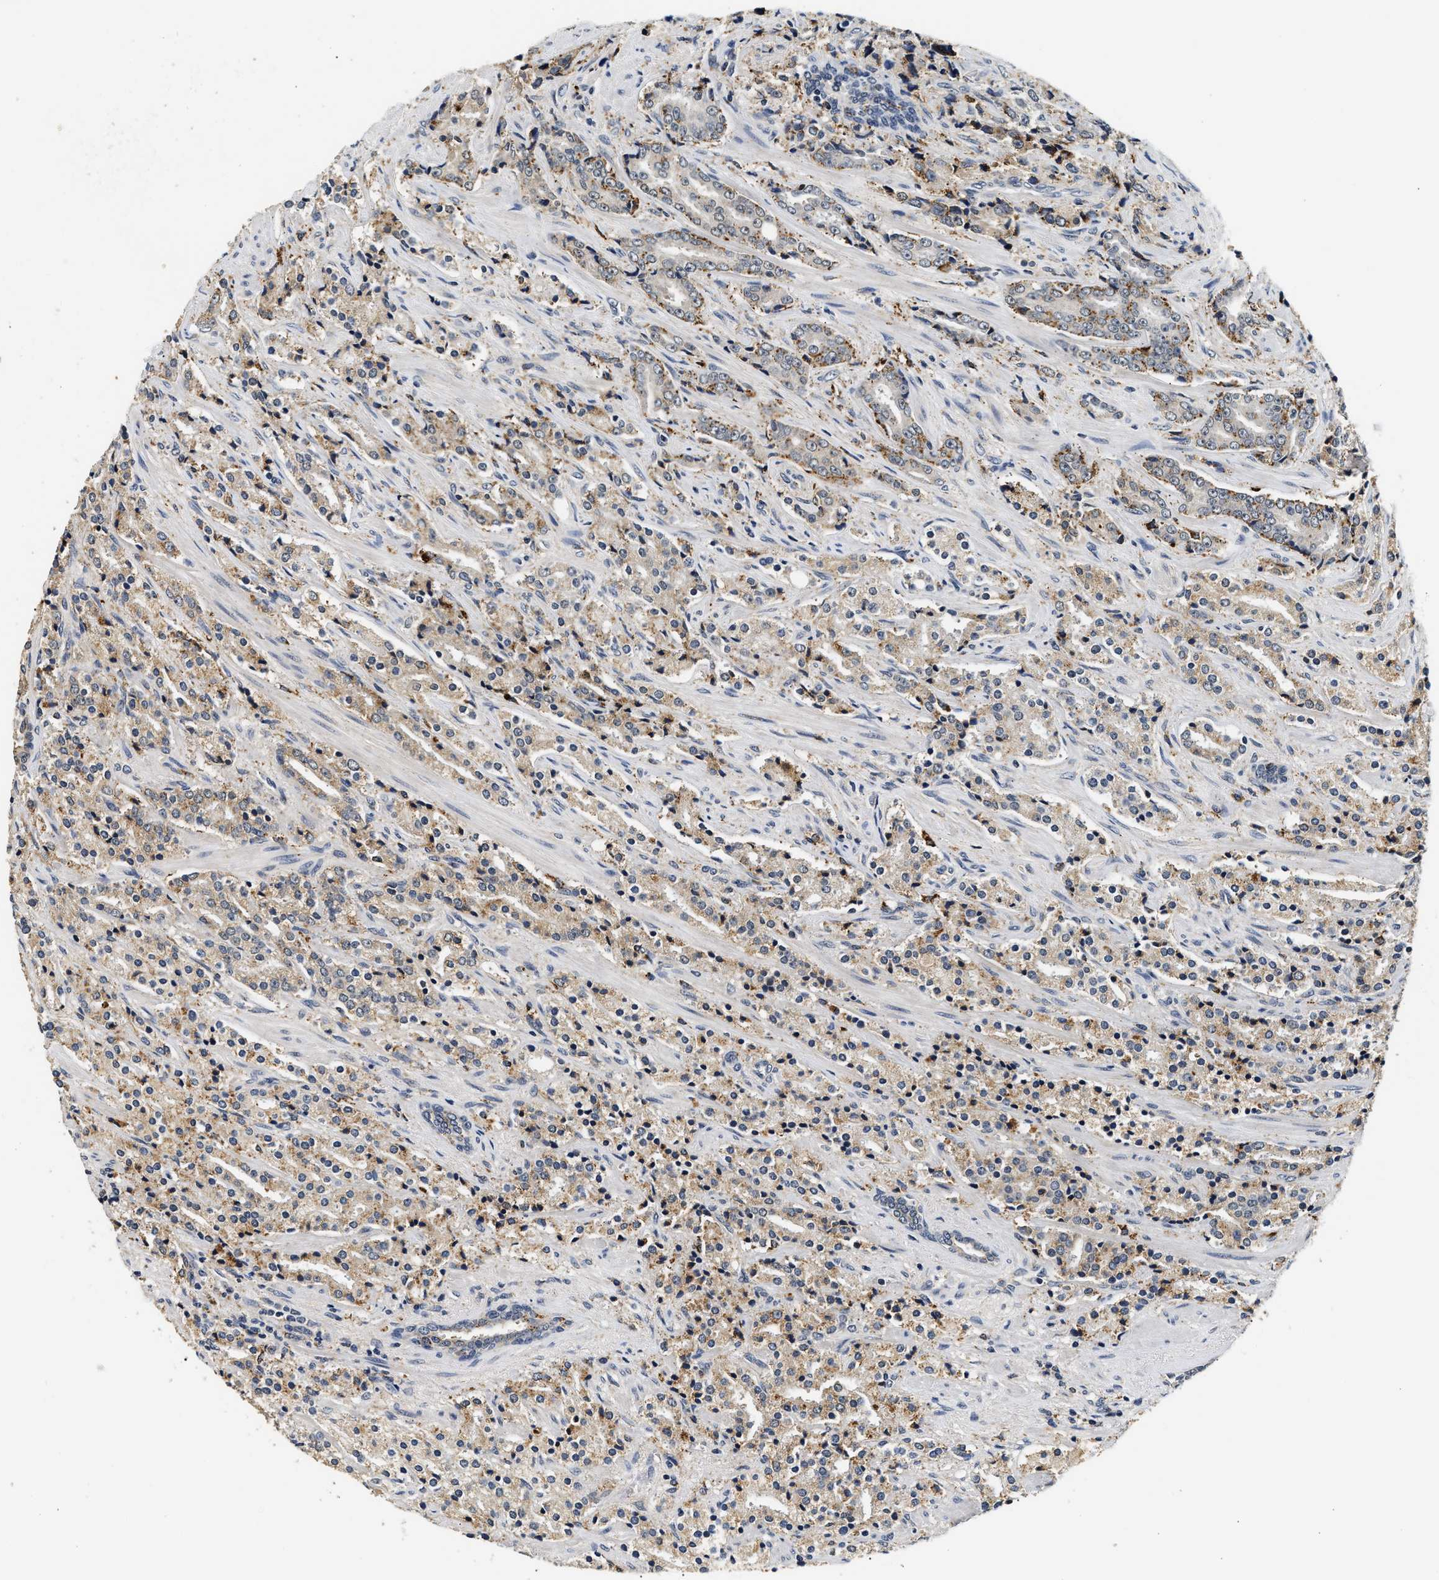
{"staining": {"intensity": "weak", "quantity": ">75%", "location": "cytoplasmic/membranous"}, "tissue": "prostate cancer", "cell_type": "Tumor cells", "image_type": "cancer", "snomed": [{"axis": "morphology", "description": "Adenocarcinoma, High grade"}, {"axis": "topography", "description": "Prostate"}], "caption": "Protein expression analysis of high-grade adenocarcinoma (prostate) exhibits weak cytoplasmic/membranous staining in approximately >75% of tumor cells.", "gene": "SMU1", "patient": {"sex": "male", "age": 71}}